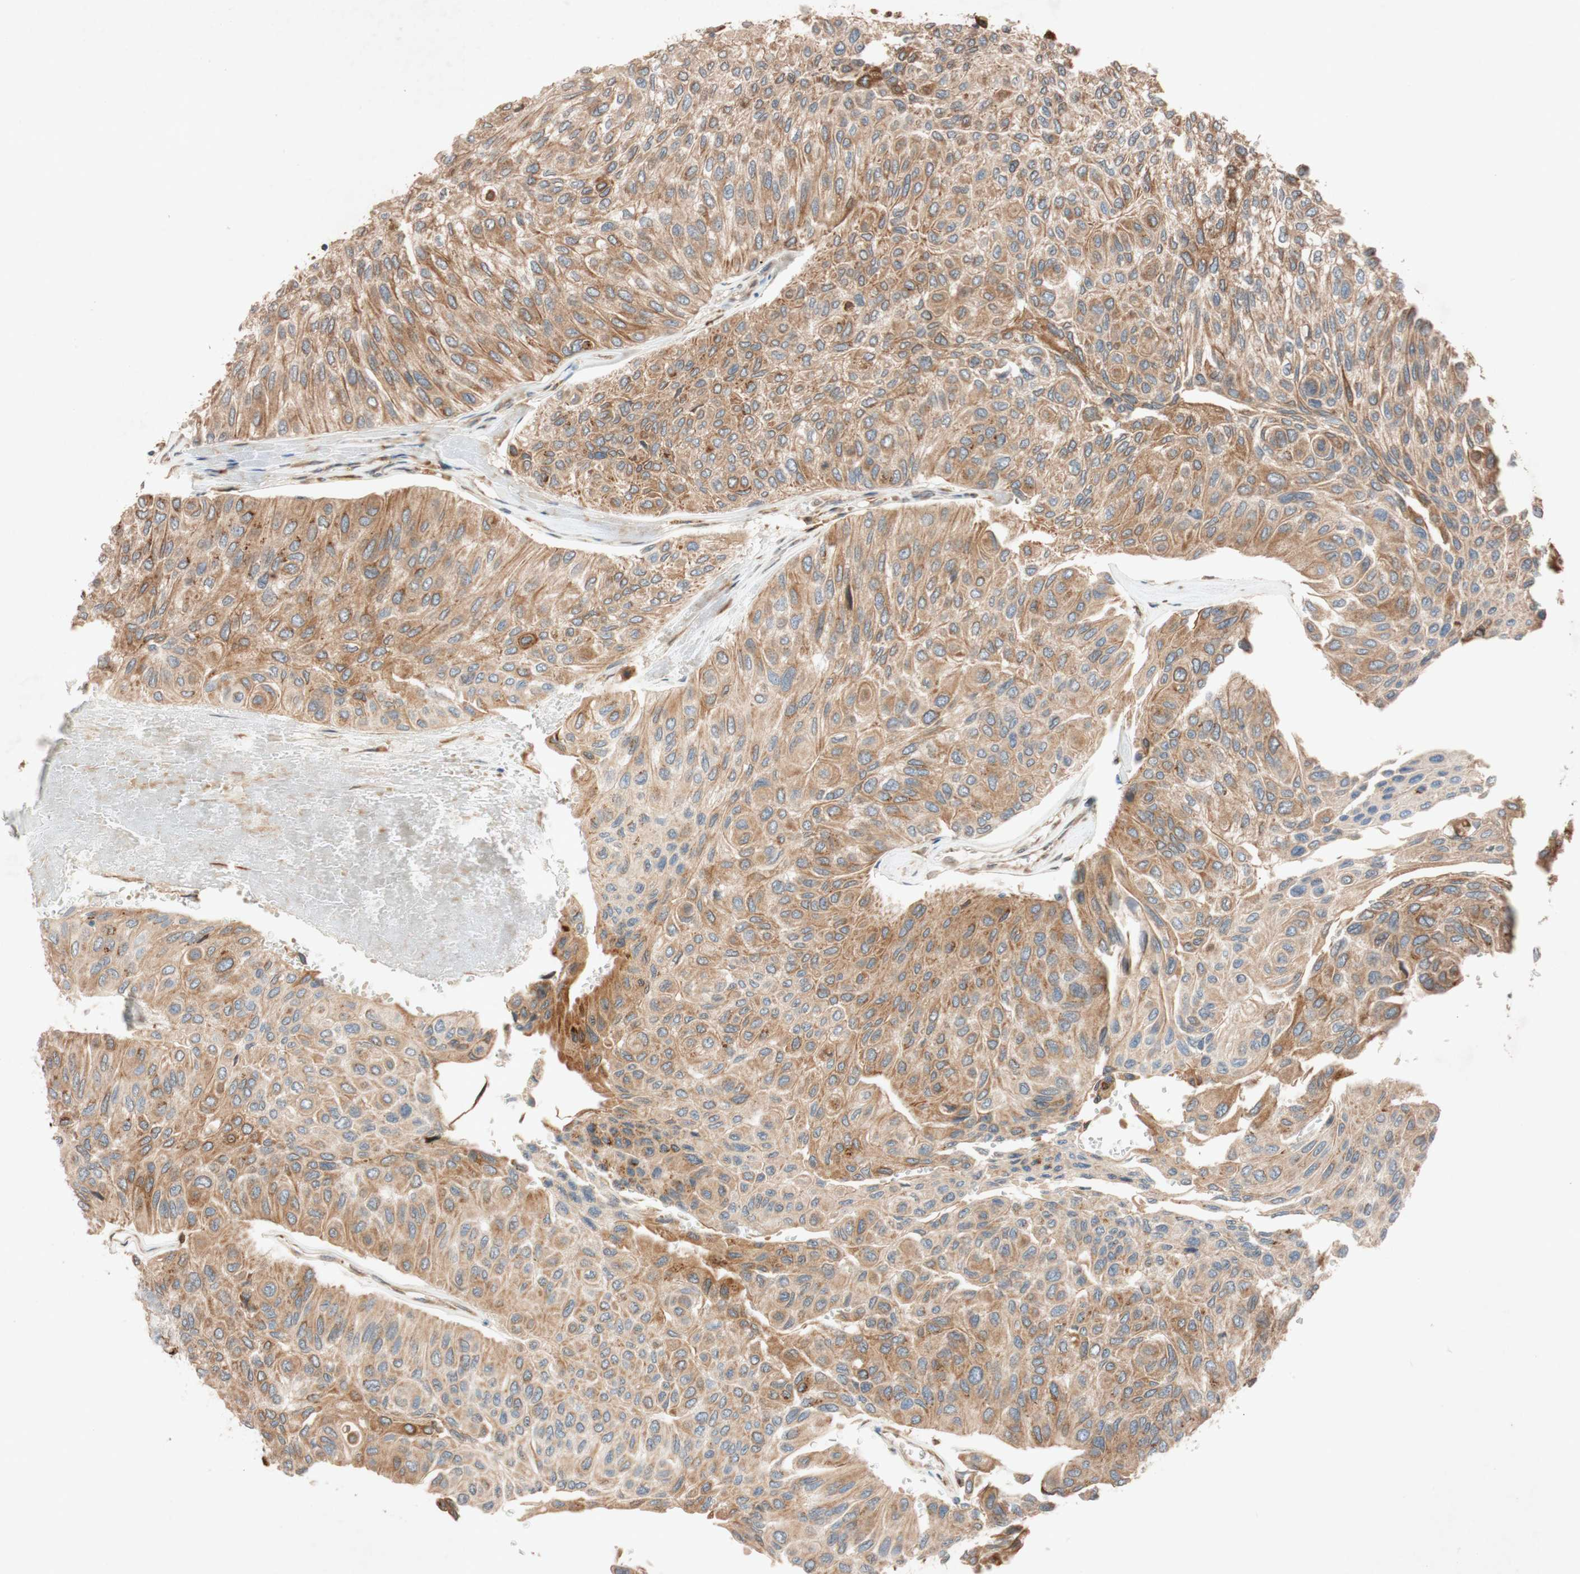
{"staining": {"intensity": "moderate", "quantity": ">75%", "location": "cytoplasmic/membranous,nuclear"}, "tissue": "urothelial cancer", "cell_type": "Tumor cells", "image_type": "cancer", "snomed": [{"axis": "morphology", "description": "Urothelial carcinoma, High grade"}, {"axis": "topography", "description": "Urinary bladder"}], "caption": "Immunohistochemical staining of high-grade urothelial carcinoma demonstrates medium levels of moderate cytoplasmic/membranous and nuclear protein expression in approximately >75% of tumor cells. The staining was performed using DAB, with brown indicating positive protein expression. Nuclei are stained blue with hematoxylin.", "gene": "PTPRU", "patient": {"sex": "male", "age": 66}}